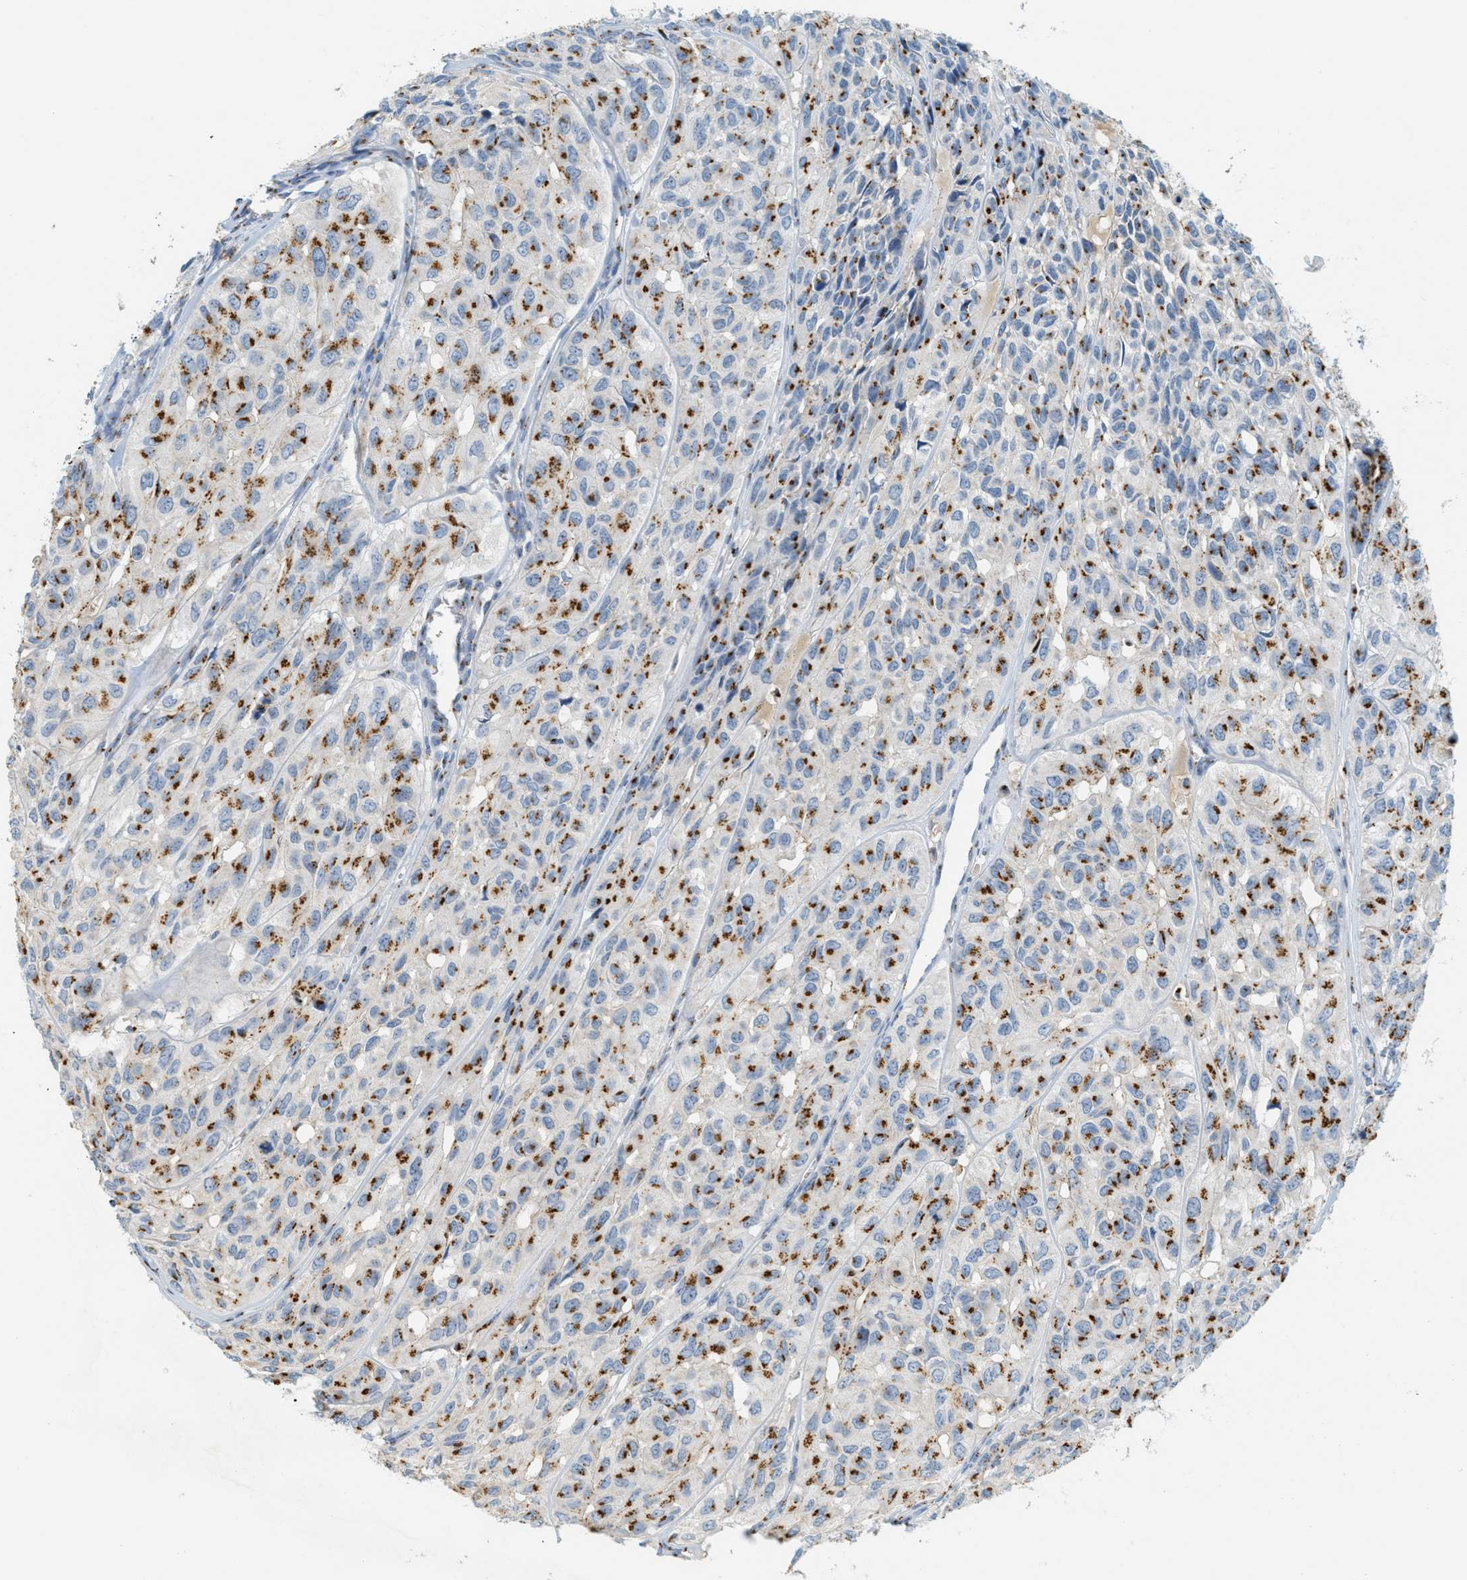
{"staining": {"intensity": "strong", "quantity": "25%-75%", "location": "cytoplasmic/membranous"}, "tissue": "head and neck cancer", "cell_type": "Tumor cells", "image_type": "cancer", "snomed": [{"axis": "morphology", "description": "Adenocarcinoma, NOS"}, {"axis": "topography", "description": "Salivary gland, NOS"}, {"axis": "topography", "description": "Head-Neck"}], "caption": "Protein expression analysis of adenocarcinoma (head and neck) exhibits strong cytoplasmic/membranous positivity in about 25%-75% of tumor cells.", "gene": "ENTPD4", "patient": {"sex": "female", "age": 76}}